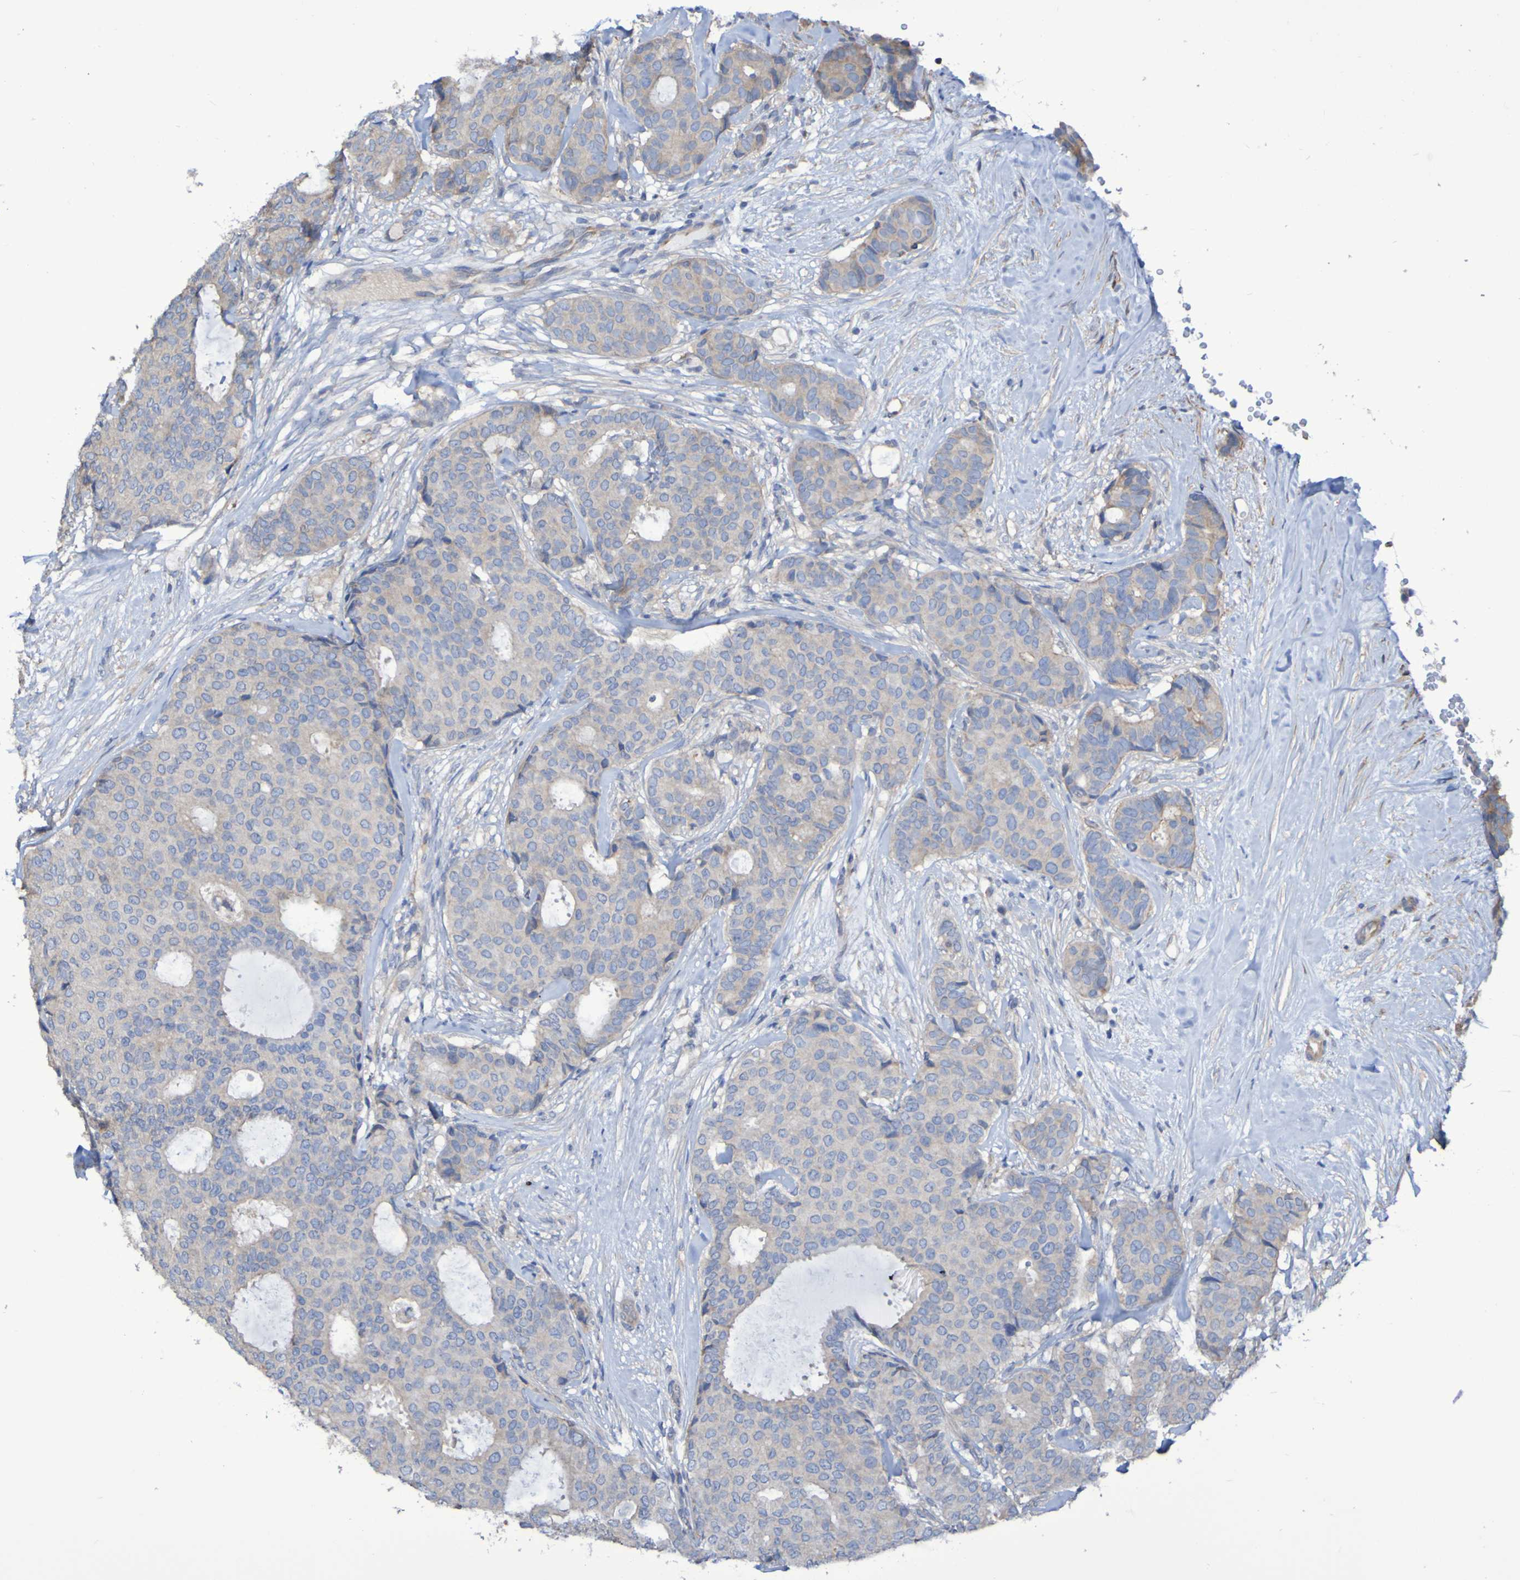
{"staining": {"intensity": "weak", "quantity": ">75%", "location": "cytoplasmic/membranous"}, "tissue": "breast cancer", "cell_type": "Tumor cells", "image_type": "cancer", "snomed": [{"axis": "morphology", "description": "Duct carcinoma"}, {"axis": "topography", "description": "Breast"}], "caption": "Immunohistochemistry (DAB (3,3'-diaminobenzidine)) staining of breast cancer (infiltrating ductal carcinoma) demonstrates weak cytoplasmic/membranous protein staining in approximately >75% of tumor cells. The protein is stained brown, and the nuclei are stained in blue (DAB IHC with brightfield microscopy, high magnification).", "gene": "SYNJ1", "patient": {"sex": "female", "age": 75}}